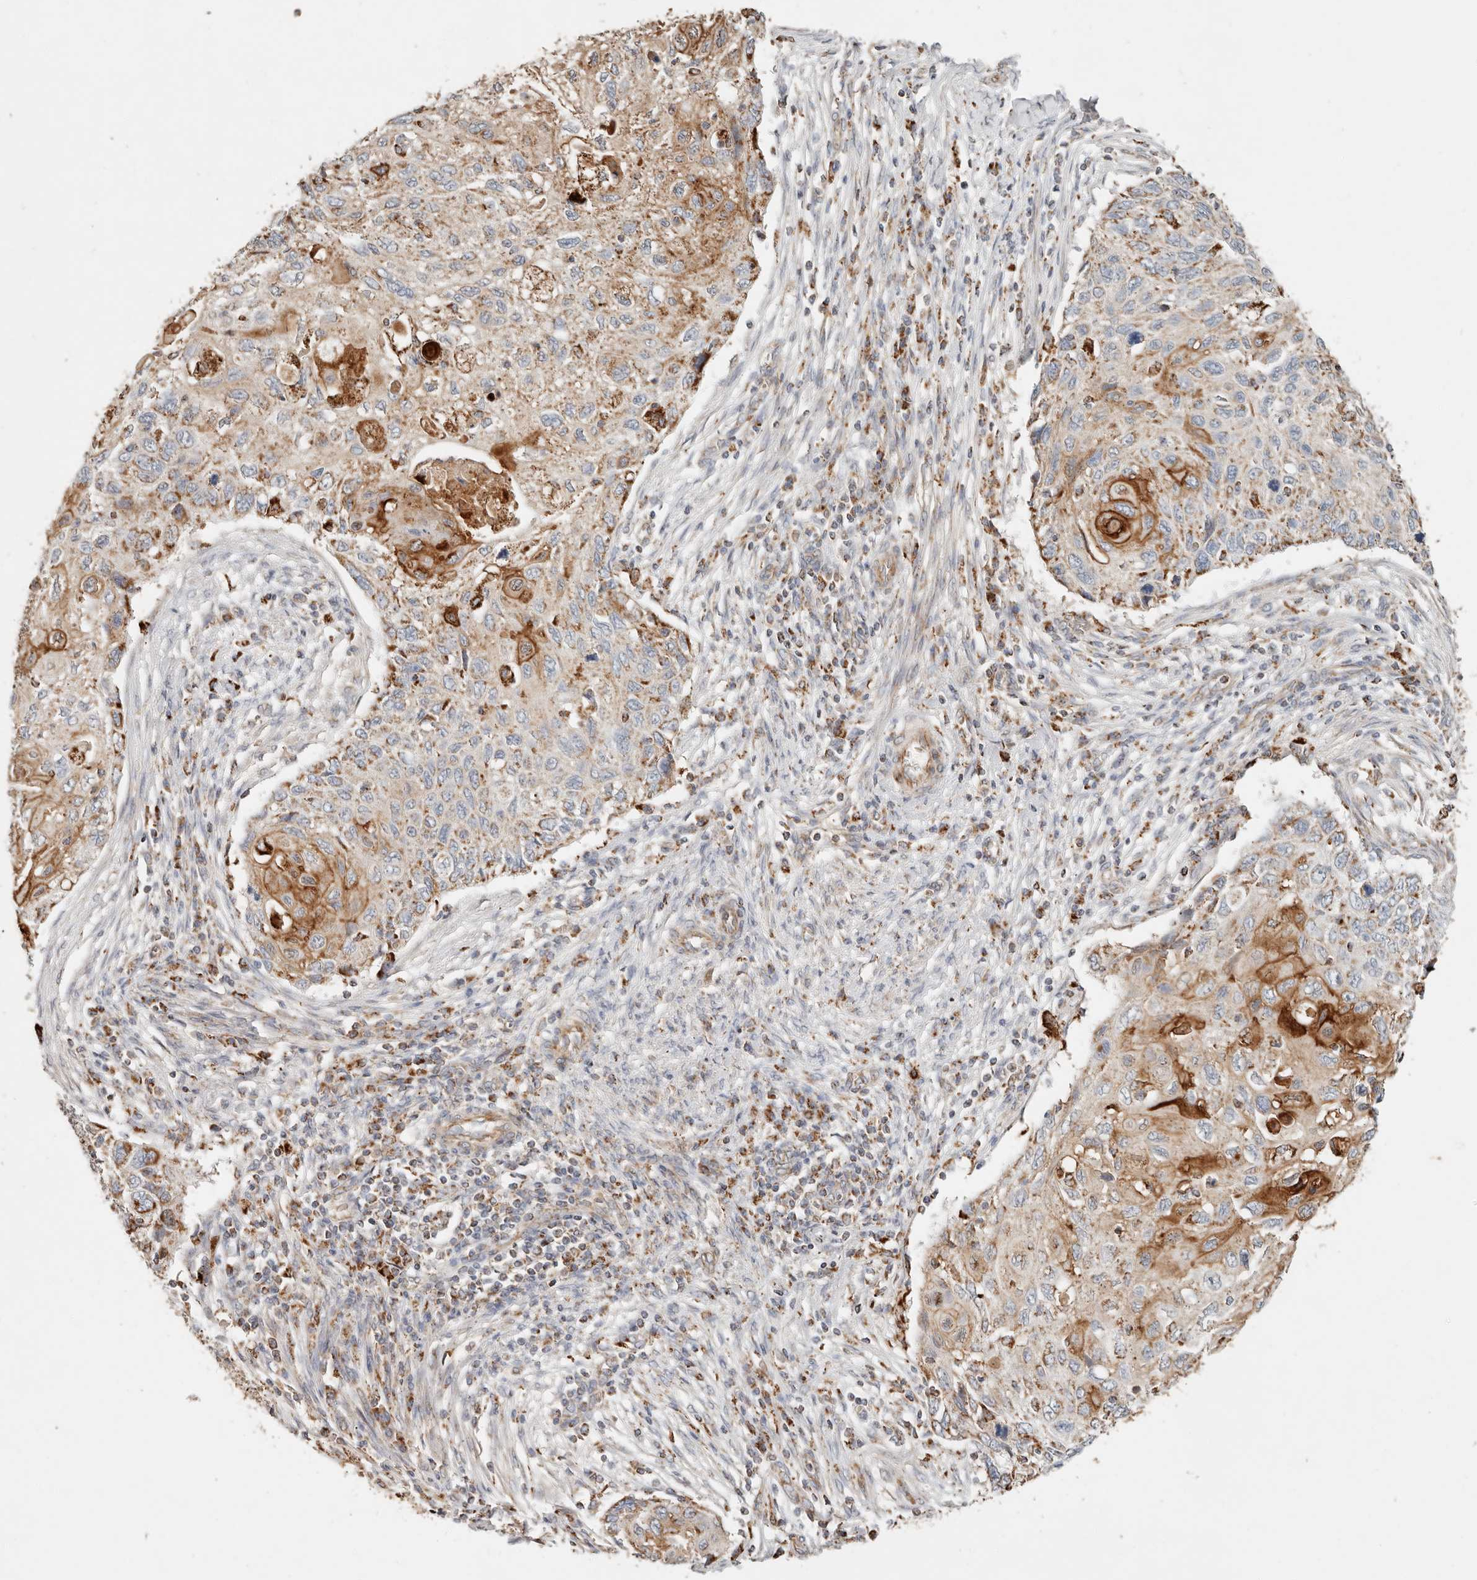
{"staining": {"intensity": "strong", "quantity": "25%-75%", "location": "cytoplasmic/membranous"}, "tissue": "cervical cancer", "cell_type": "Tumor cells", "image_type": "cancer", "snomed": [{"axis": "morphology", "description": "Squamous cell carcinoma, NOS"}, {"axis": "topography", "description": "Cervix"}], "caption": "Immunohistochemistry (IHC) image of neoplastic tissue: cervical cancer stained using immunohistochemistry (IHC) reveals high levels of strong protein expression localized specifically in the cytoplasmic/membranous of tumor cells, appearing as a cytoplasmic/membranous brown color.", "gene": "ARHGEF10L", "patient": {"sex": "female", "age": 70}}